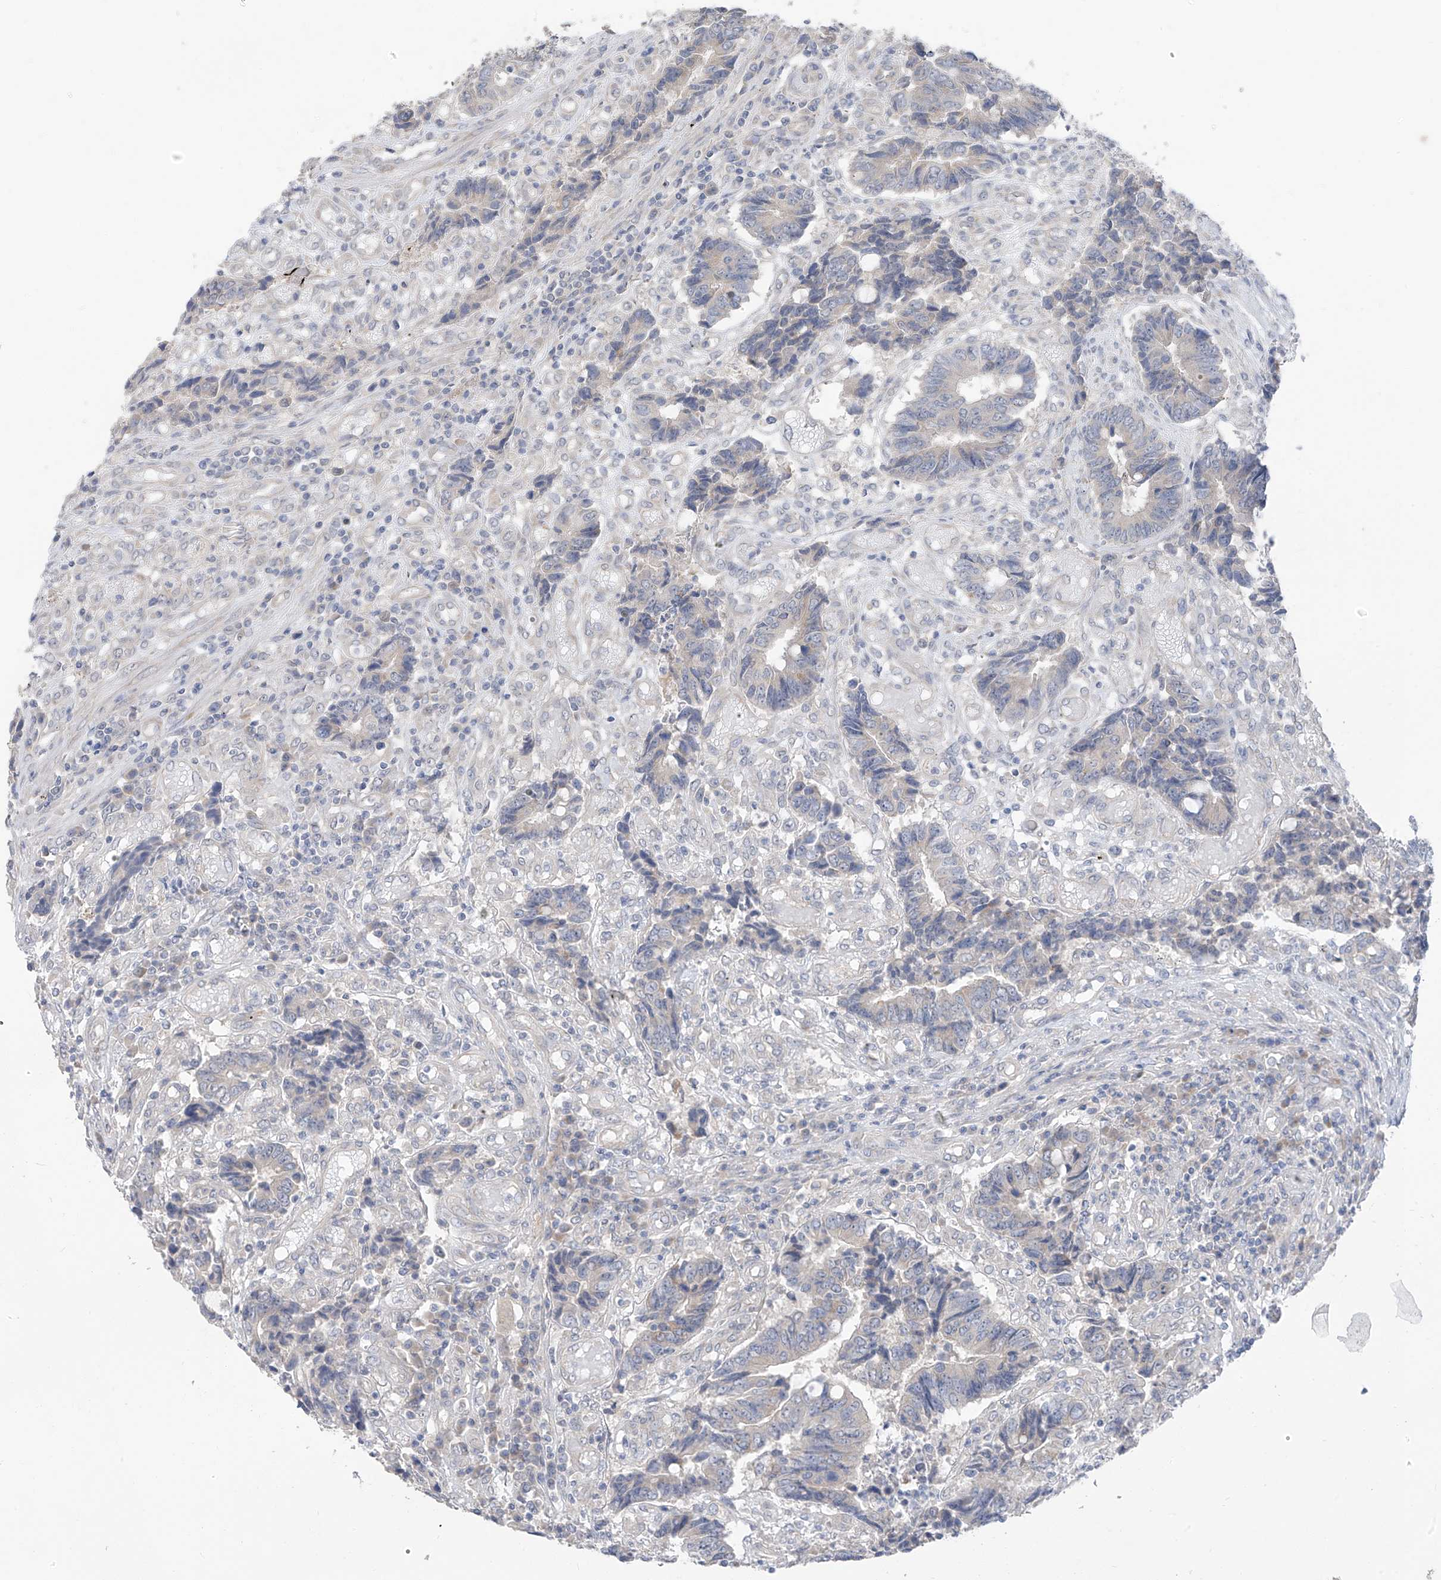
{"staining": {"intensity": "negative", "quantity": "none", "location": "none"}, "tissue": "colorectal cancer", "cell_type": "Tumor cells", "image_type": "cancer", "snomed": [{"axis": "morphology", "description": "Adenocarcinoma, NOS"}, {"axis": "topography", "description": "Rectum"}], "caption": "Protein analysis of colorectal cancer (adenocarcinoma) reveals no significant positivity in tumor cells.", "gene": "NALCN", "patient": {"sex": "male", "age": 84}}